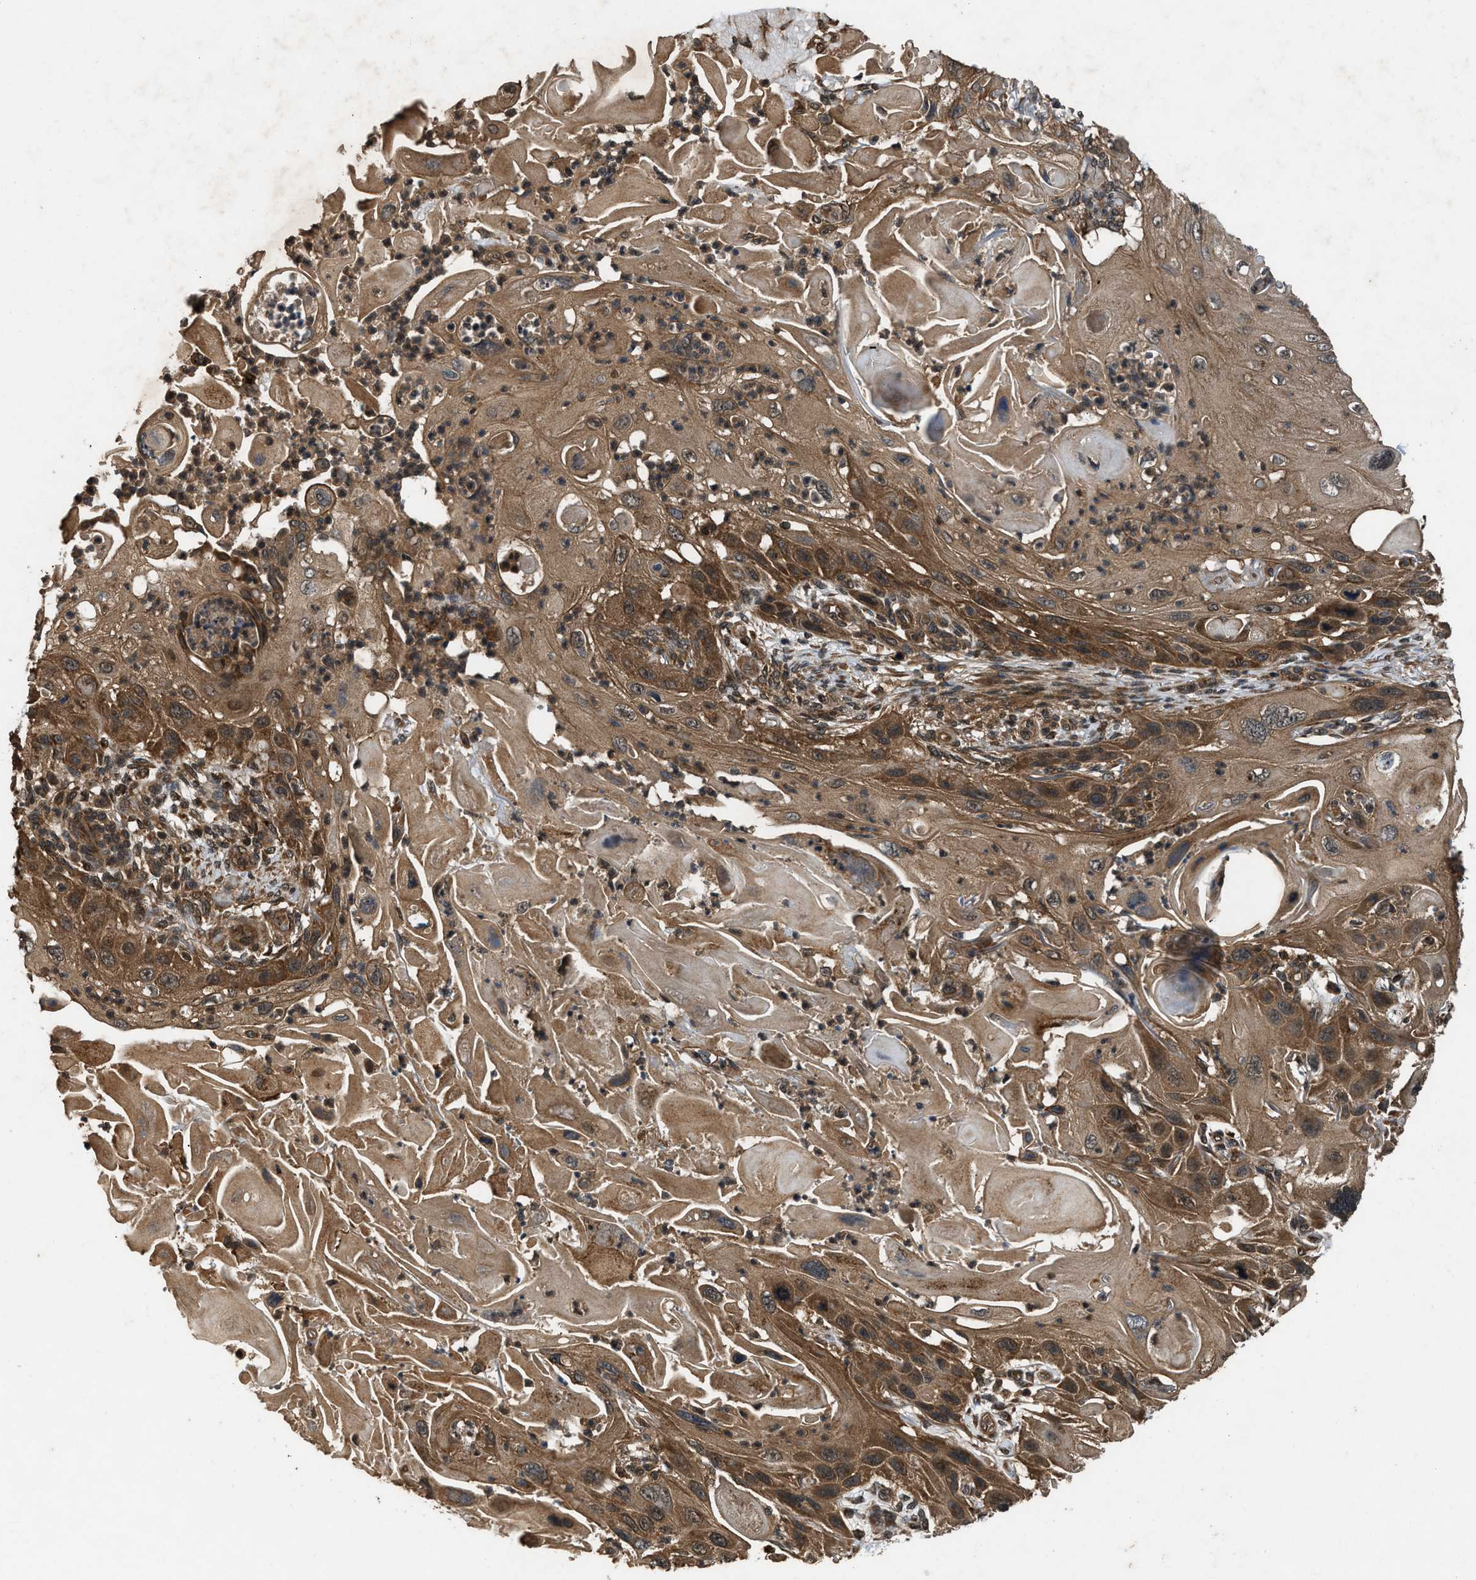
{"staining": {"intensity": "moderate", "quantity": ">75%", "location": "cytoplasmic/membranous"}, "tissue": "skin cancer", "cell_type": "Tumor cells", "image_type": "cancer", "snomed": [{"axis": "morphology", "description": "Squamous cell carcinoma, NOS"}, {"axis": "topography", "description": "Skin"}], "caption": "Immunohistochemistry (IHC) image of human skin squamous cell carcinoma stained for a protein (brown), which demonstrates medium levels of moderate cytoplasmic/membranous staining in about >75% of tumor cells.", "gene": "RPS6KB1", "patient": {"sex": "female", "age": 77}}